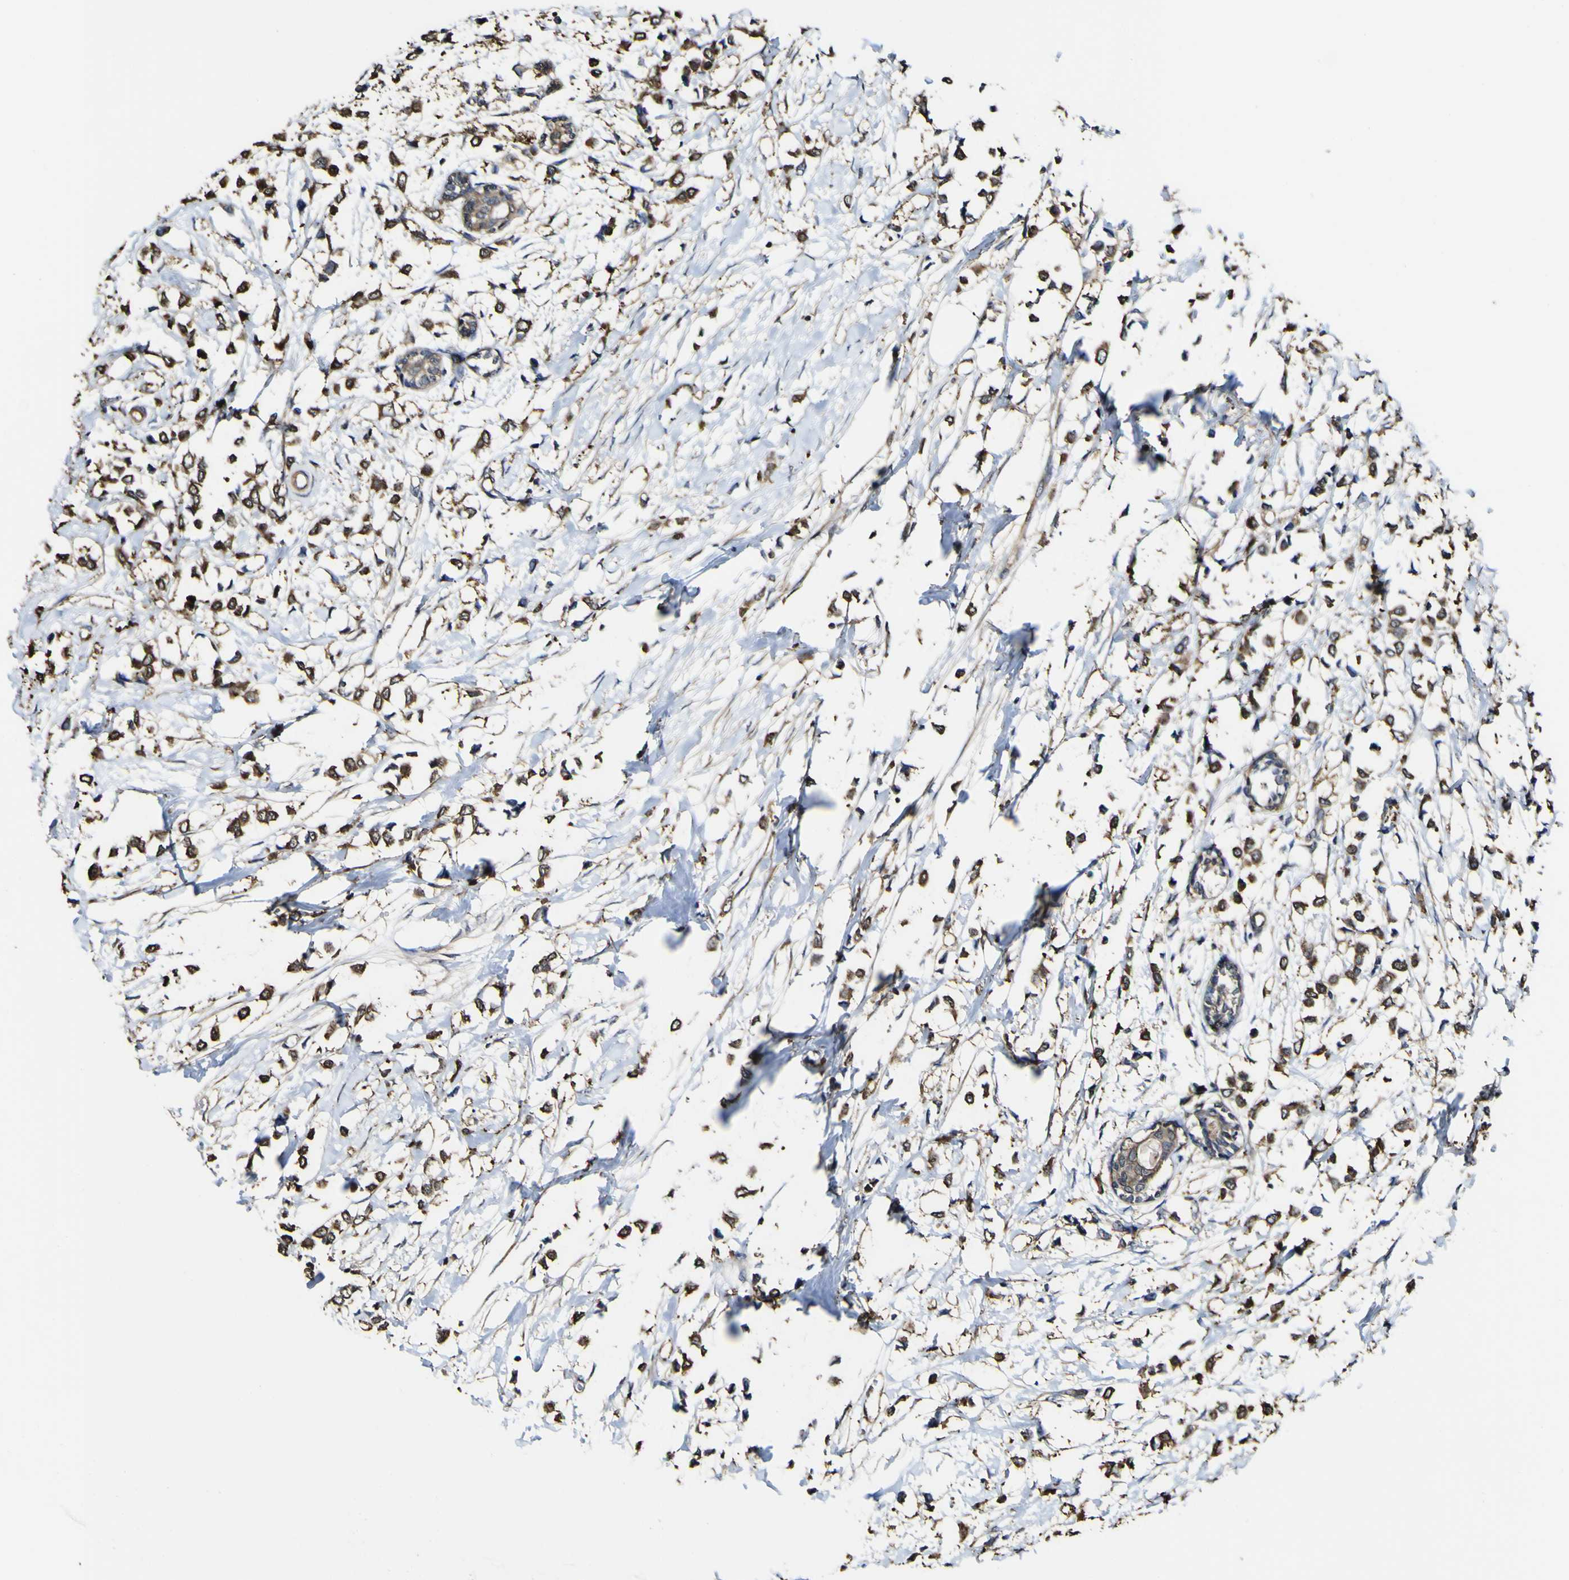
{"staining": {"intensity": "moderate", "quantity": ">75%", "location": "cytoplasmic/membranous"}, "tissue": "breast cancer", "cell_type": "Tumor cells", "image_type": "cancer", "snomed": [{"axis": "morphology", "description": "Lobular carcinoma"}, {"axis": "topography", "description": "Breast"}], "caption": "A medium amount of moderate cytoplasmic/membranous positivity is present in about >75% of tumor cells in breast lobular carcinoma tissue. (Brightfield microscopy of DAB IHC at high magnification).", "gene": "PTPRR", "patient": {"sex": "female", "age": 51}}